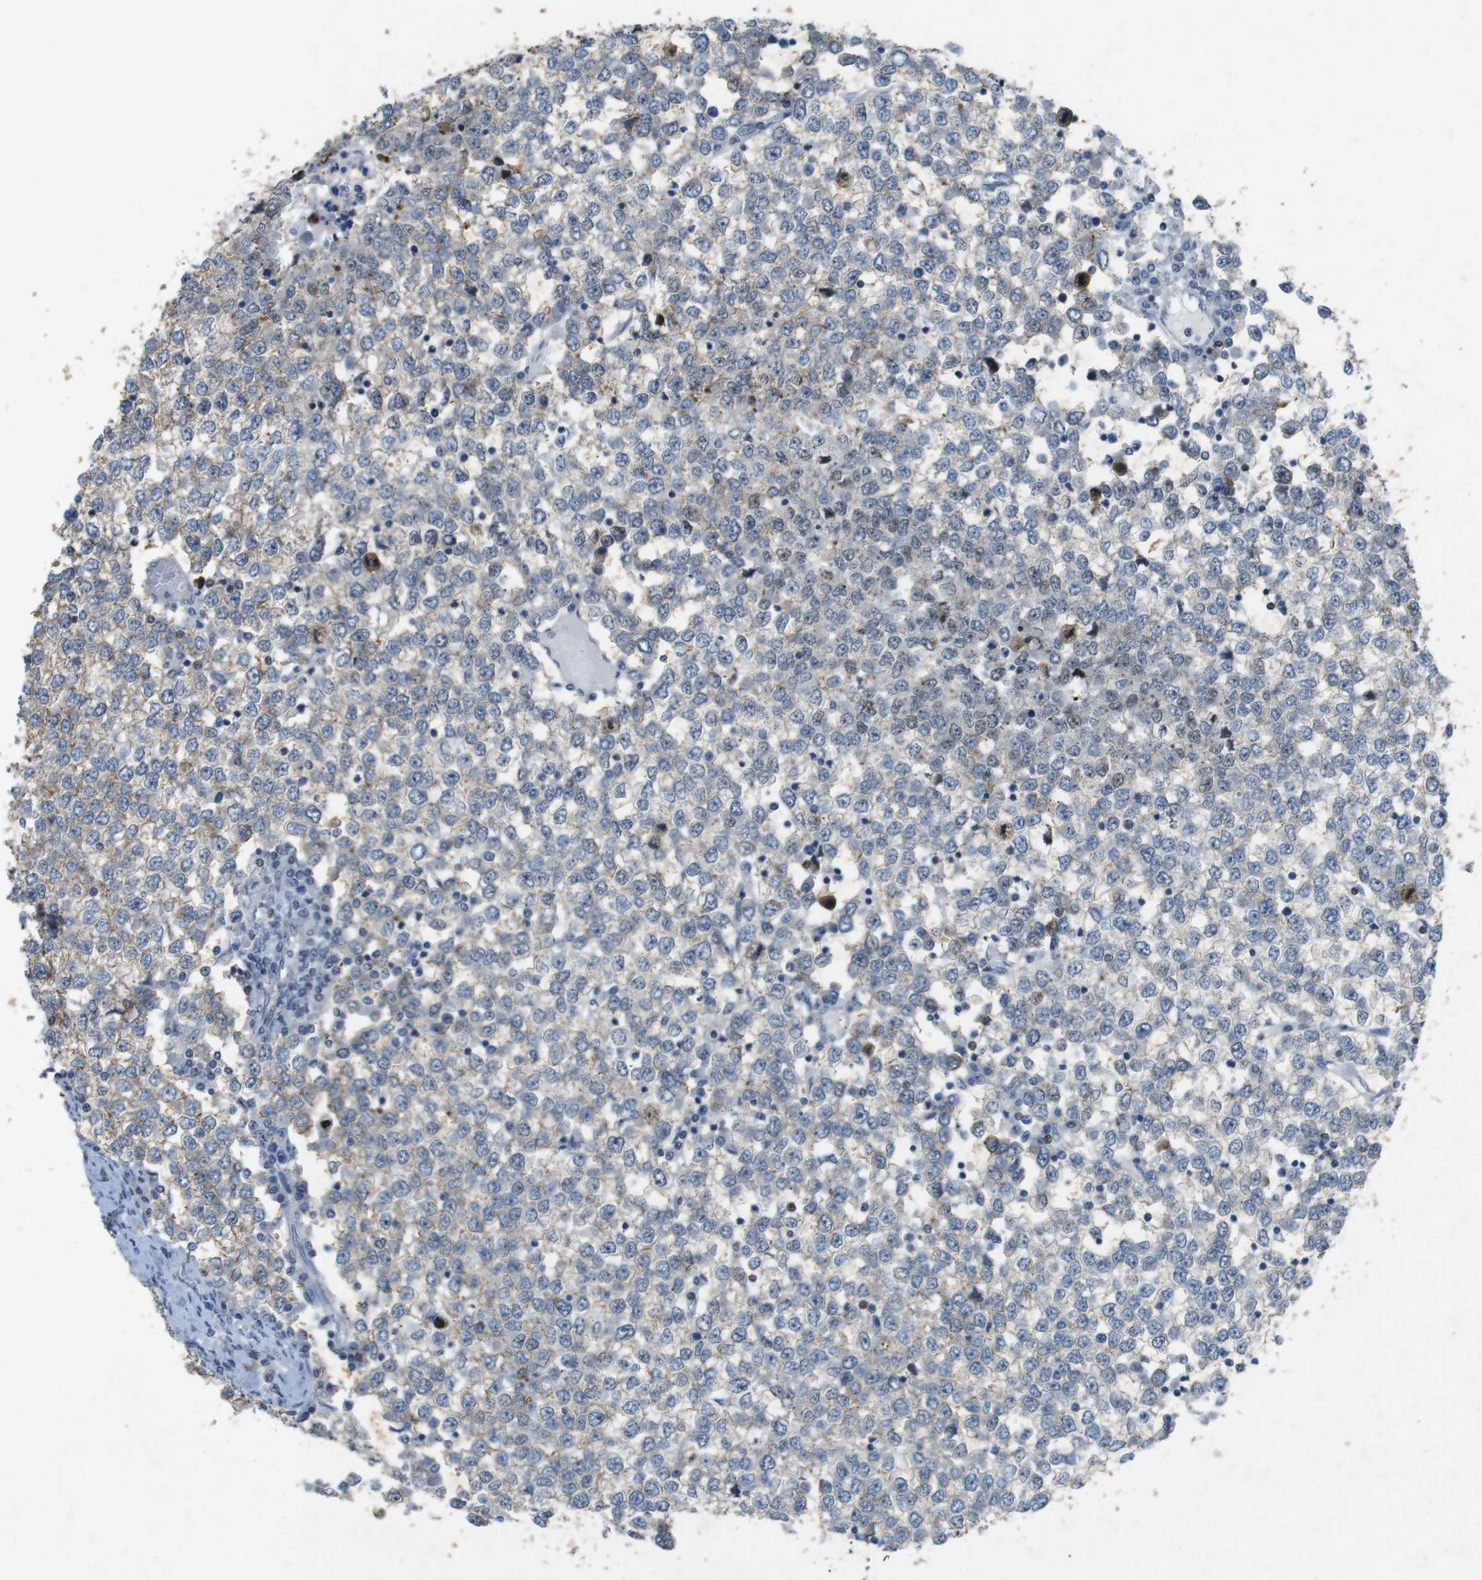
{"staining": {"intensity": "weak", "quantity": "<25%", "location": "cytoplasmic/membranous"}, "tissue": "testis cancer", "cell_type": "Tumor cells", "image_type": "cancer", "snomed": [{"axis": "morphology", "description": "Seminoma, NOS"}, {"axis": "topography", "description": "Testis"}], "caption": "The image reveals no significant staining in tumor cells of testis cancer. (Brightfield microscopy of DAB immunohistochemistry at high magnification).", "gene": "TJP3", "patient": {"sex": "male", "age": 65}}